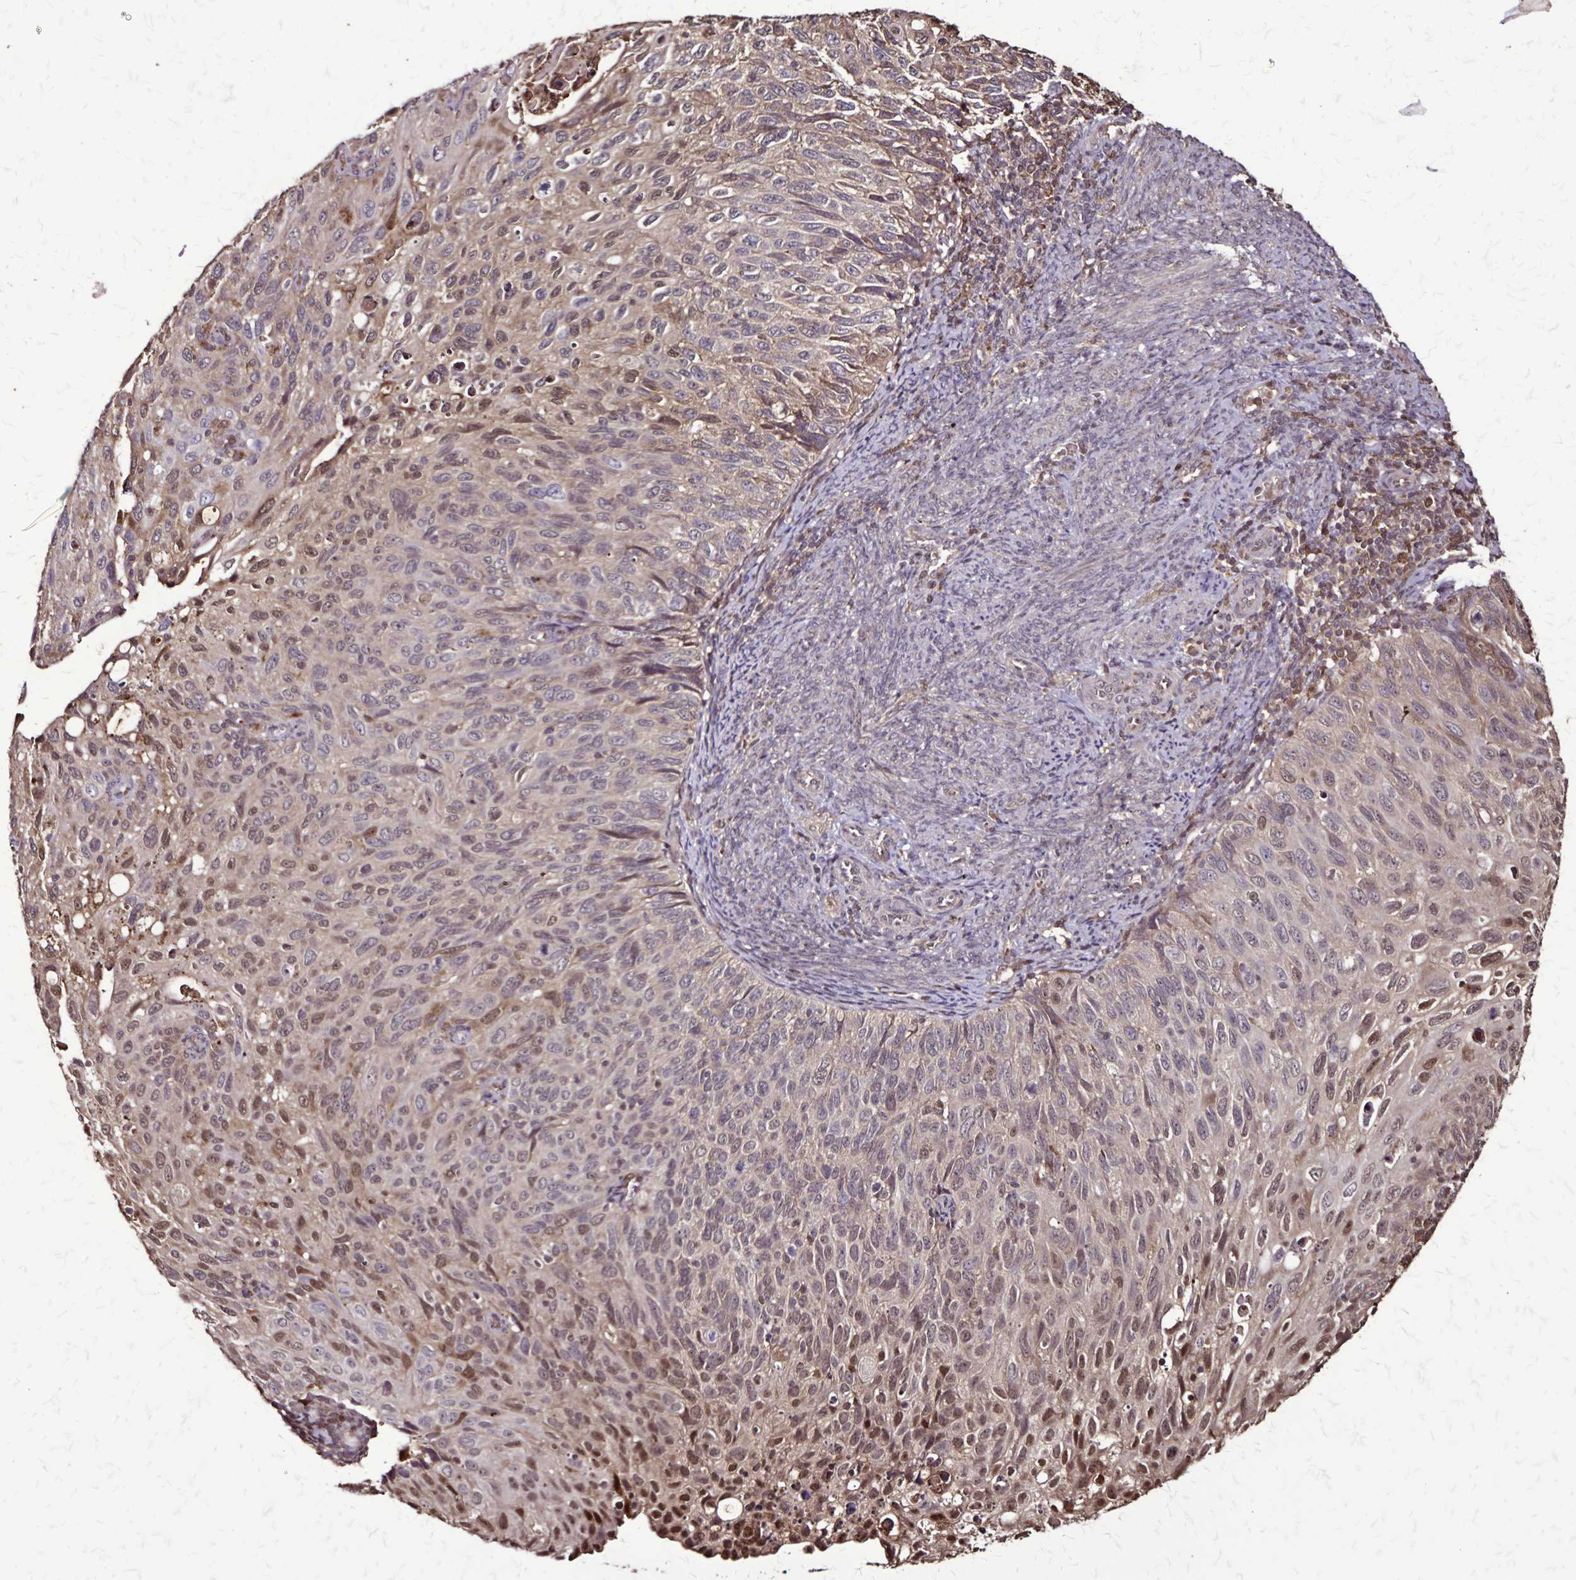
{"staining": {"intensity": "weak", "quantity": "<25%", "location": "cytoplasmic/membranous,nuclear"}, "tissue": "cervical cancer", "cell_type": "Tumor cells", "image_type": "cancer", "snomed": [{"axis": "morphology", "description": "Squamous cell carcinoma, NOS"}, {"axis": "topography", "description": "Cervix"}], "caption": "IHC histopathology image of neoplastic tissue: cervical squamous cell carcinoma stained with DAB (3,3'-diaminobenzidine) exhibits no significant protein expression in tumor cells. (DAB IHC with hematoxylin counter stain).", "gene": "CHMP1B", "patient": {"sex": "female", "age": 70}}